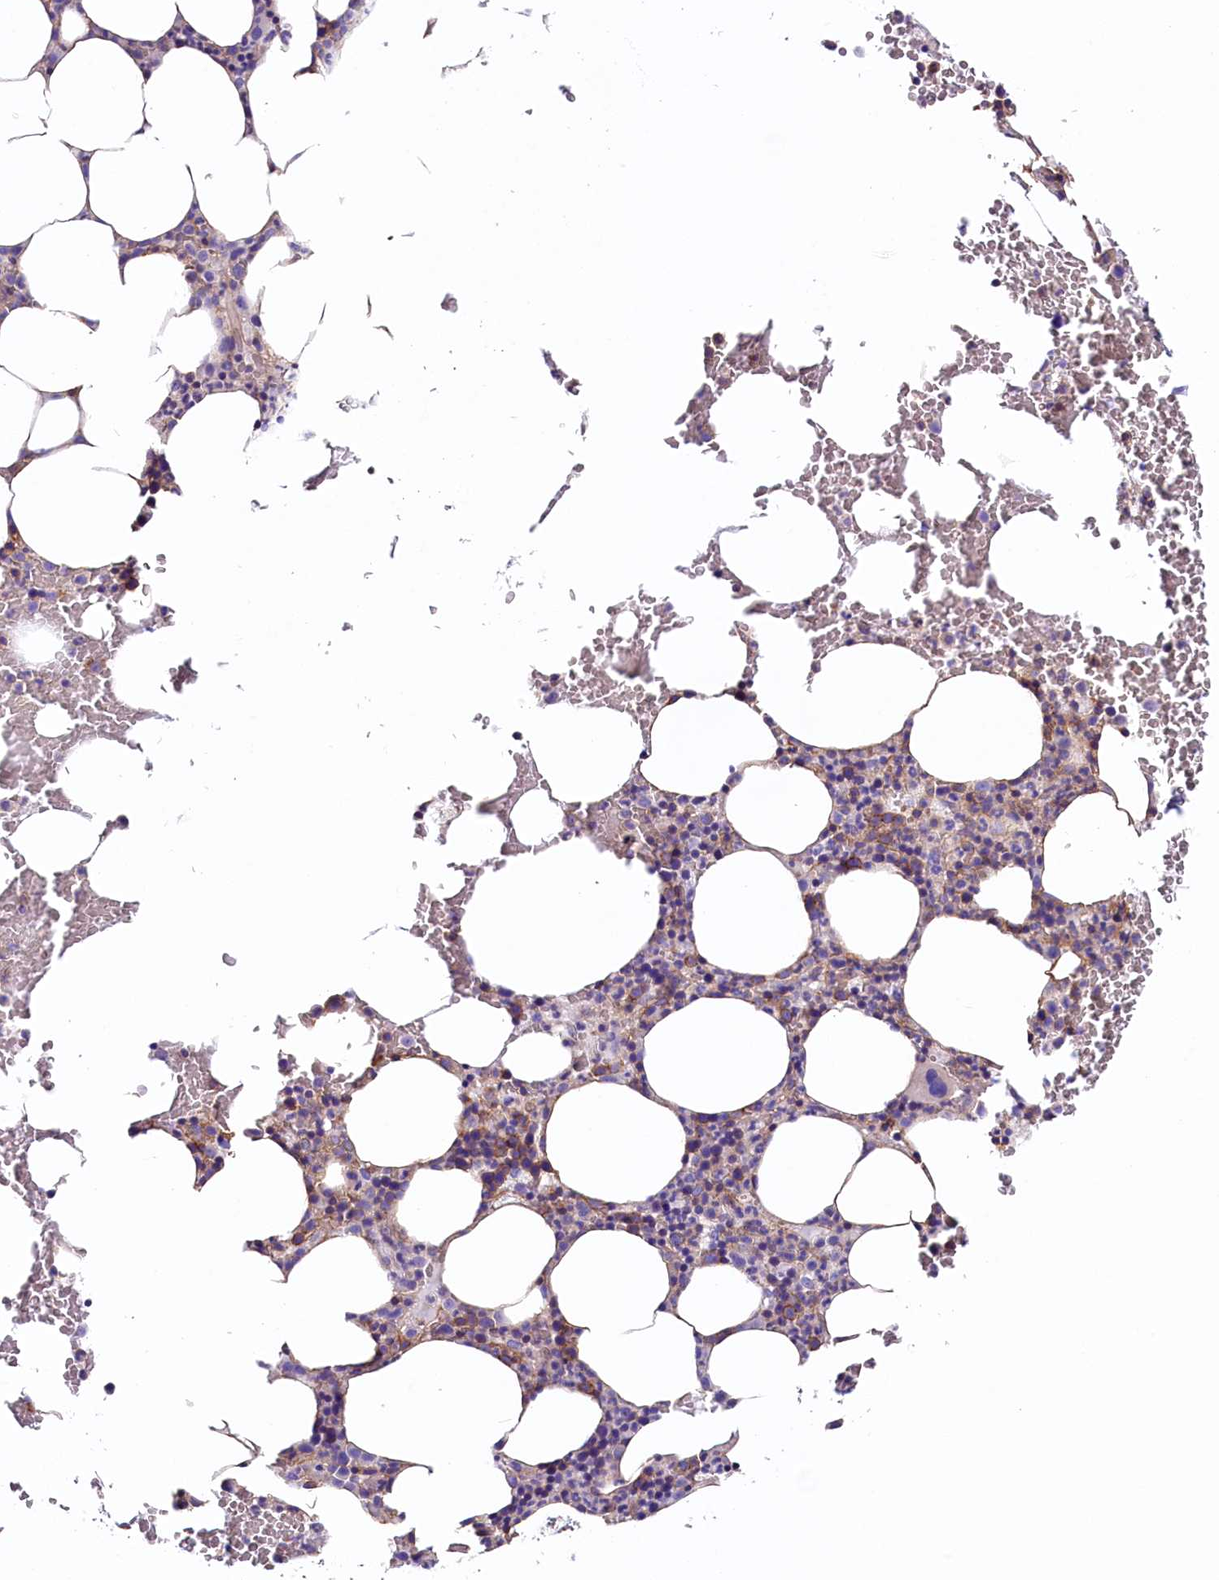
{"staining": {"intensity": "moderate", "quantity": "25%-75%", "location": "cytoplasmic/membranous"}, "tissue": "bone marrow", "cell_type": "Hematopoietic cells", "image_type": "normal", "snomed": [{"axis": "morphology", "description": "Normal tissue, NOS"}, {"axis": "morphology", "description": "Inflammation, NOS"}, {"axis": "topography", "description": "Bone marrow"}], "caption": "This is an image of immunohistochemistry (IHC) staining of benign bone marrow, which shows moderate staining in the cytoplasmic/membranous of hematopoietic cells.", "gene": "ATP2B4", "patient": {"sex": "female", "age": 78}}